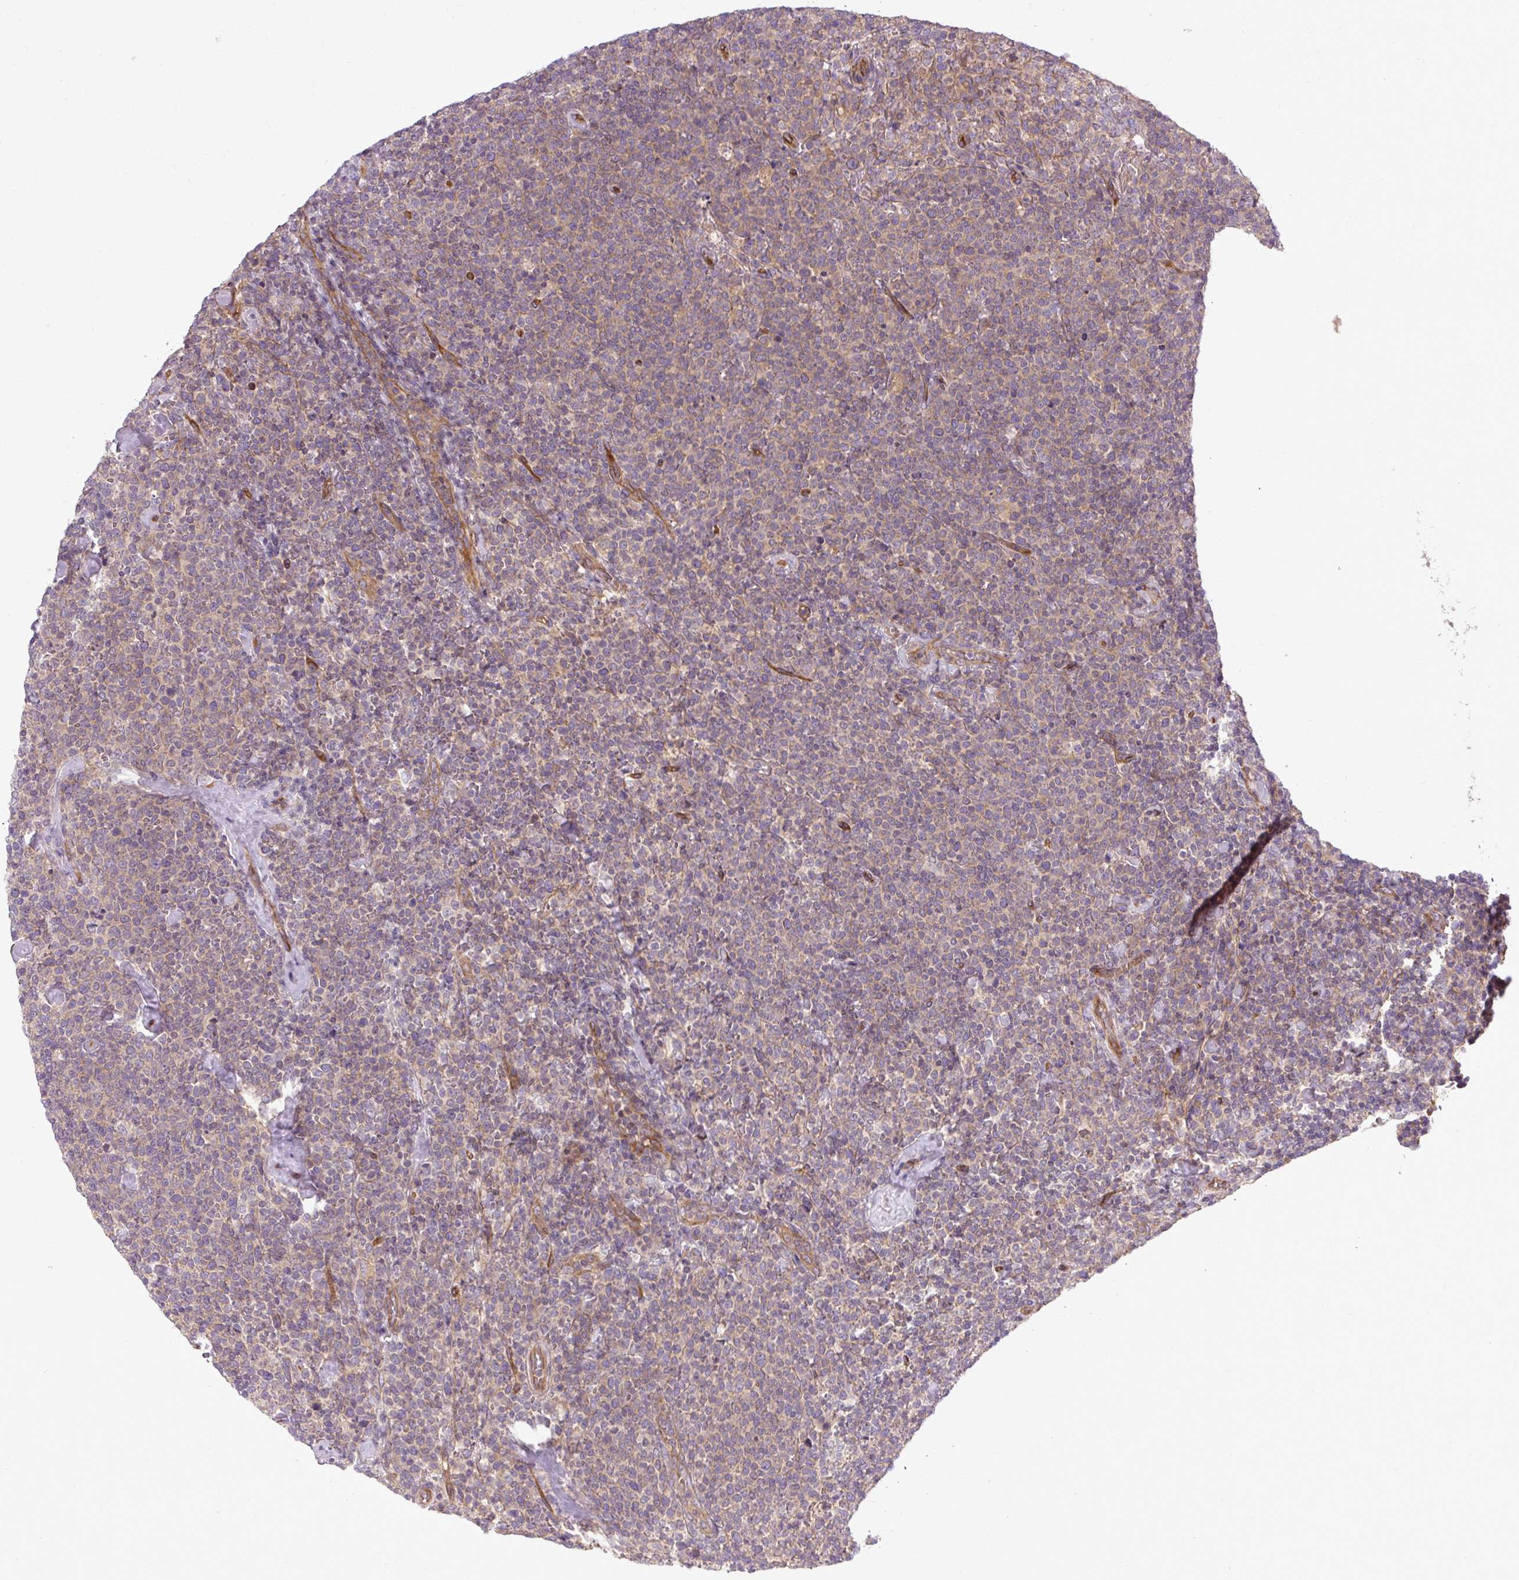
{"staining": {"intensity": "negative", "quantity": "none", "location": "none"}, "tissue": "lymphoma", "cell_type": "Tumor cells", "image_type": "cancer", "snomed": [{"axis": "morphology", "description": "Malignant lymphoma, non-Hodgkin's type, High grade"}, {"axis": "topography", "description": "Lymph node"}], "caption": "IHC photomicrograph of lymphoma stained for a protein (brown), which exhibits no expression in tumor cells.", "gene": "CCDC93", "patient": {"sex": "male", "age": 61}}